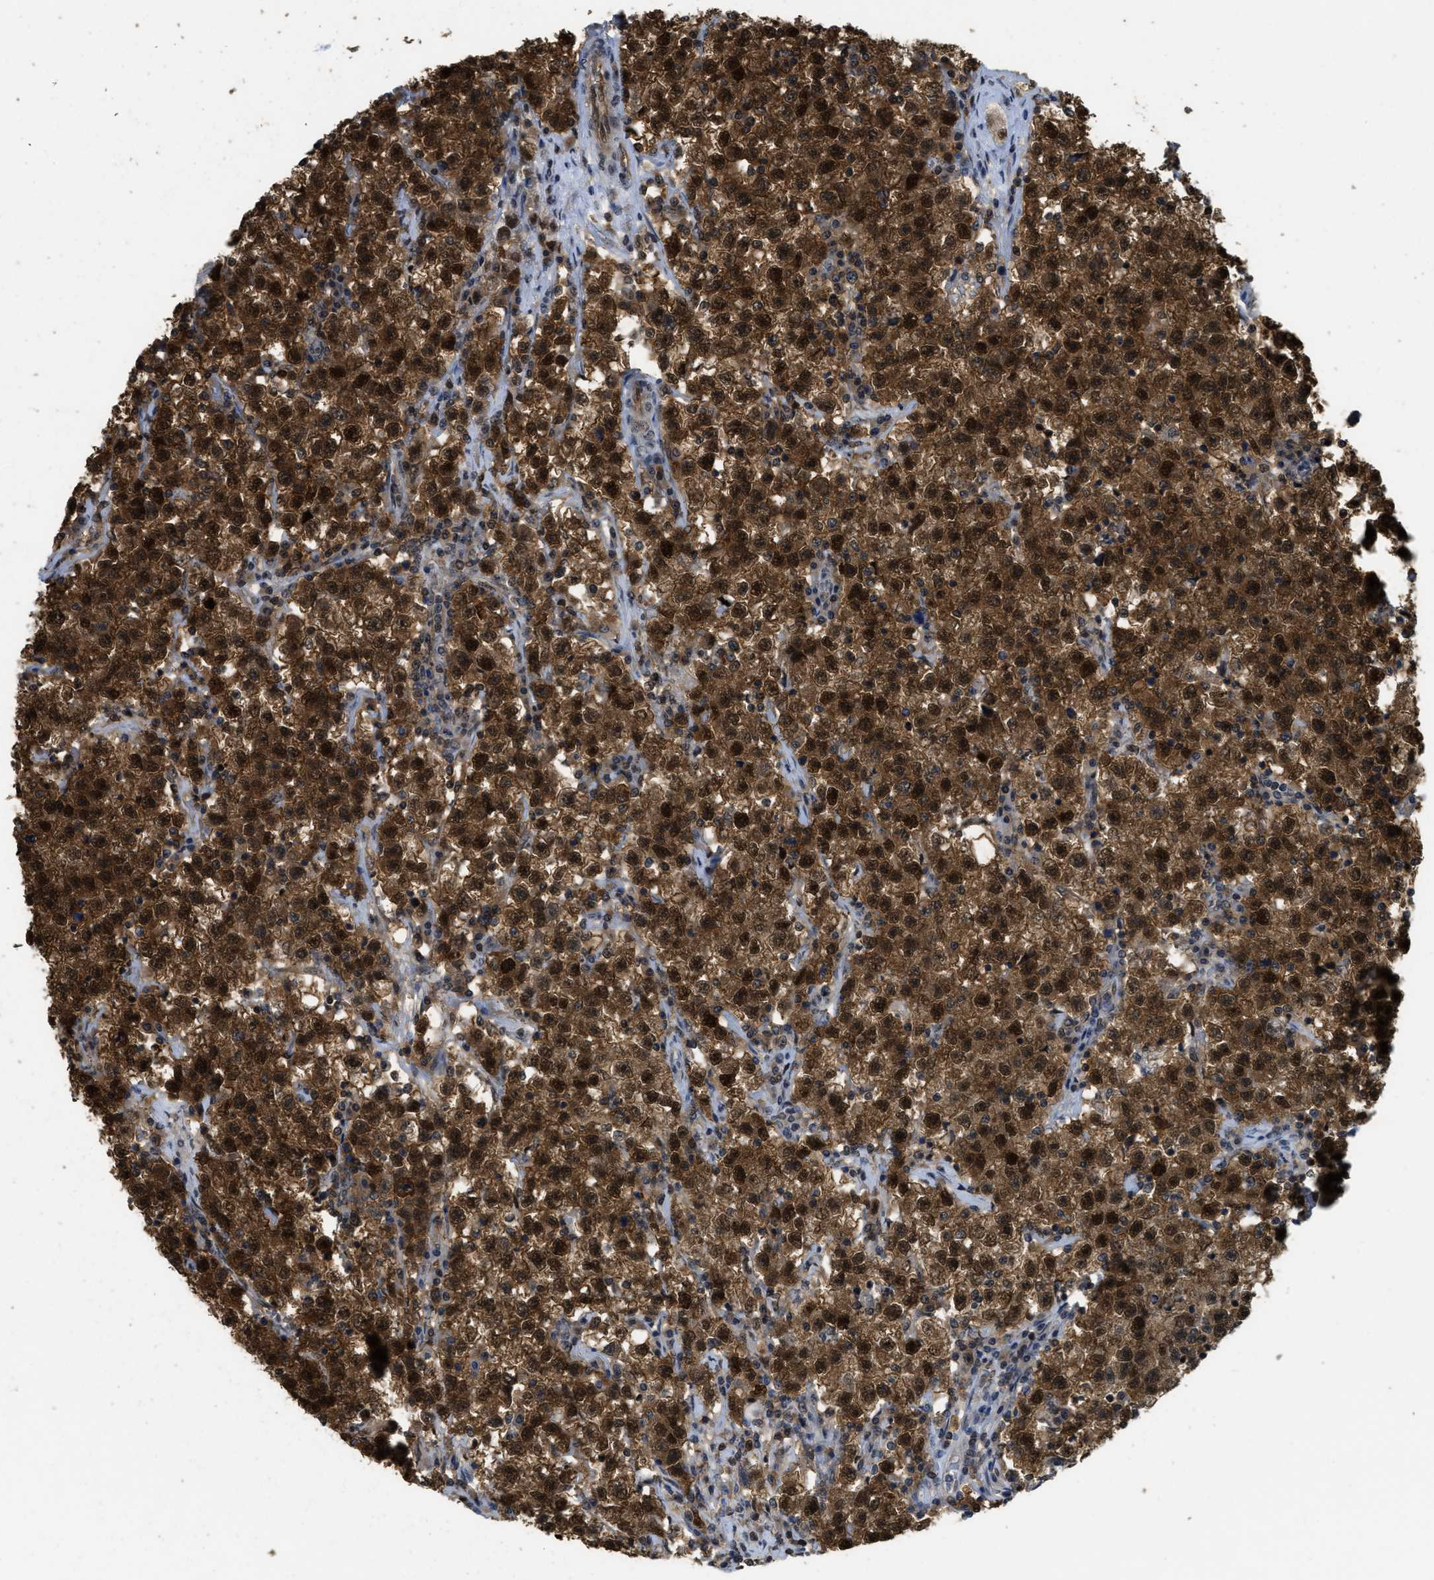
{"staining": {"intensity": "strong", "quantity": ">75%", "location": "cytoplasmic/membranous,nuclear"}, "tissue": "testis cancer", "cell_type": "Tumor cells", "image_type": "cancer", "snomed": [{"axis": "morphology", "description": "Seminoma, NOS"}, {"axis": "topography", "description": "Testis"}], "caption": "The micrograph demonstrates staining of seminoma (testis), revealing strong cytoplasmic/membranous and nuclear protein staining (brown color) within tumor cells.", "gene": "PSMC5", "patient": {"sex": "male", "age": 22}}